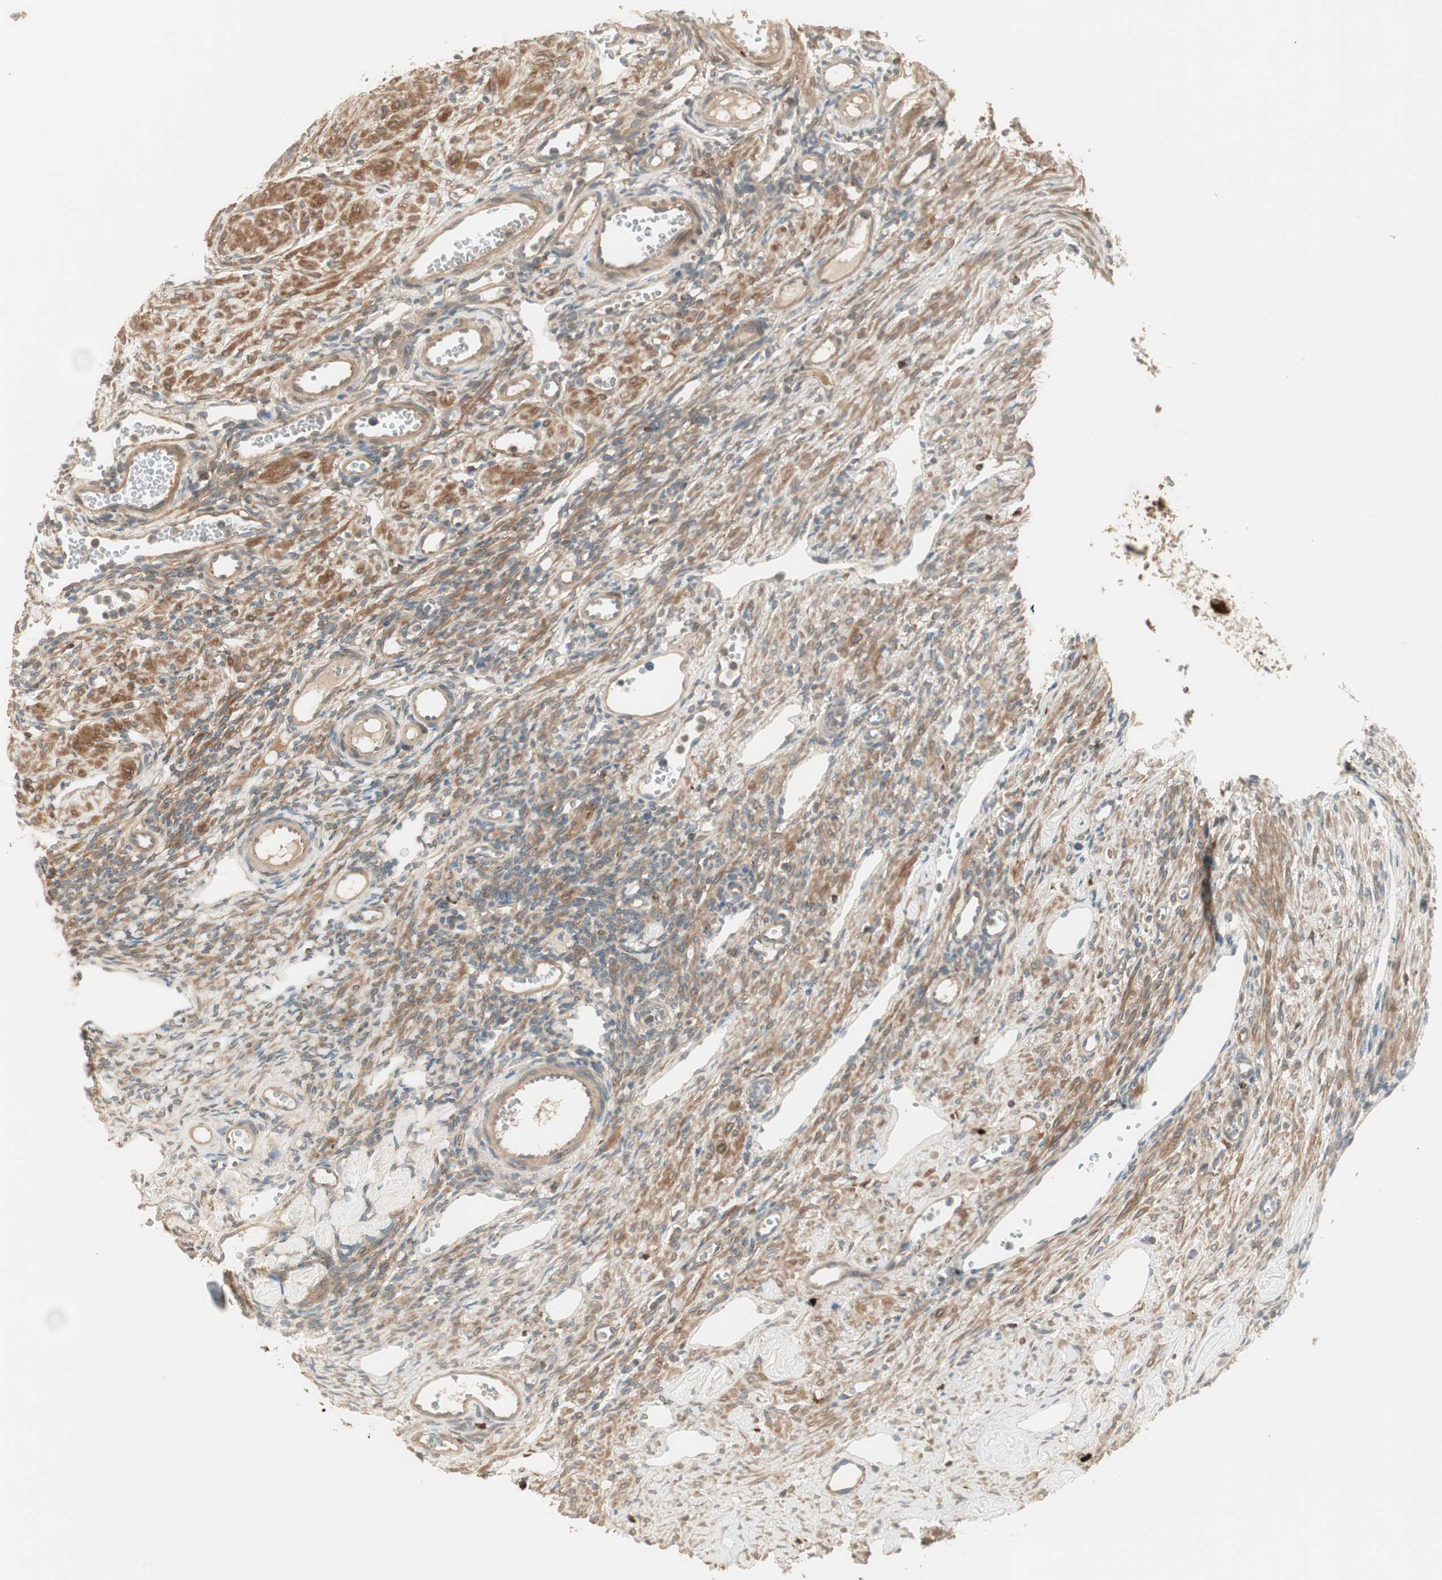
{"staining": {"intensity": "weak", "quantity": "25%-75%", "location": "cytoplasmic/membranous"}, "tissue": "ovary", "cell_type": "Ovarian stroma cells", "image_type": "normal", "snomed": [{"axis": "morphology", "description": "Normal tissue, NOS"}, {"axis": "topography", "description": "Ovary"}], "caption": "Protein expression analysis of normal human ovary reveals weak cytoplasmic/membranous positivity in approximately 25%-75% of ovarian stroma cells.", "gene": "SFRP1", "patient": {"sex": "female", "age": 33}}